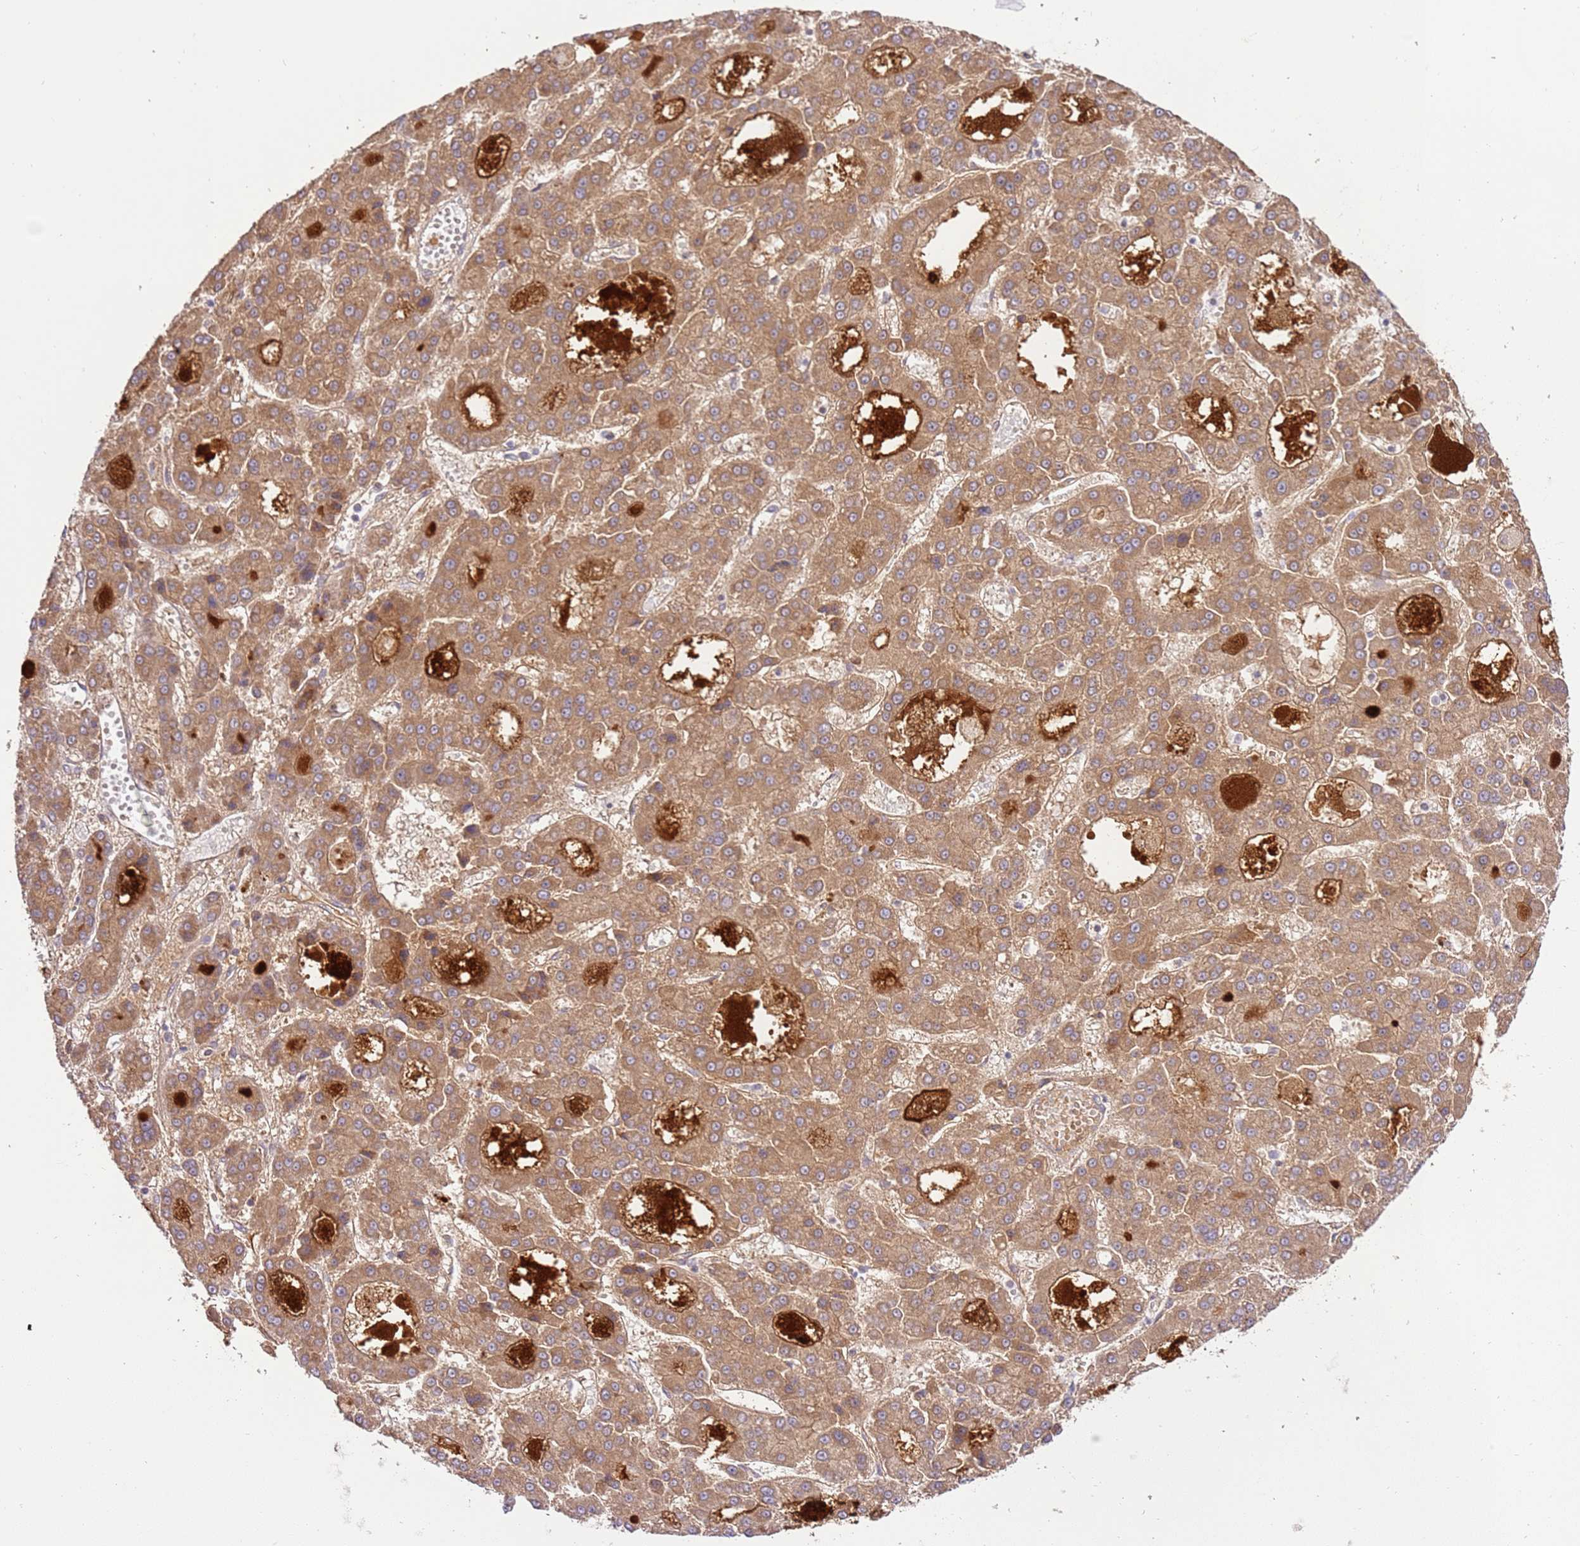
{"staining": {"intensity": "moderate", "quantity": ">75%", "location": "cytoplasmic/membranous"}, "tissue": "liver cancer", "cell_type": "Tumor cells", "image_type": "cancer", "snomed": [{"axis": "morphology", "description": "Carcinoma, Hepatocellular, NOS"}, {"axis": "topography", "description": "Liver"}], "caption": "The histopathology image reveals immunohistochemical staining of hepatocellular carcinoma (liver). There is moderate cytoplasmic/membranous staining is seen in approximately >75% of tumor cells.", "gene": "C8G", "patient": {"sex": "male", "age": 70}}